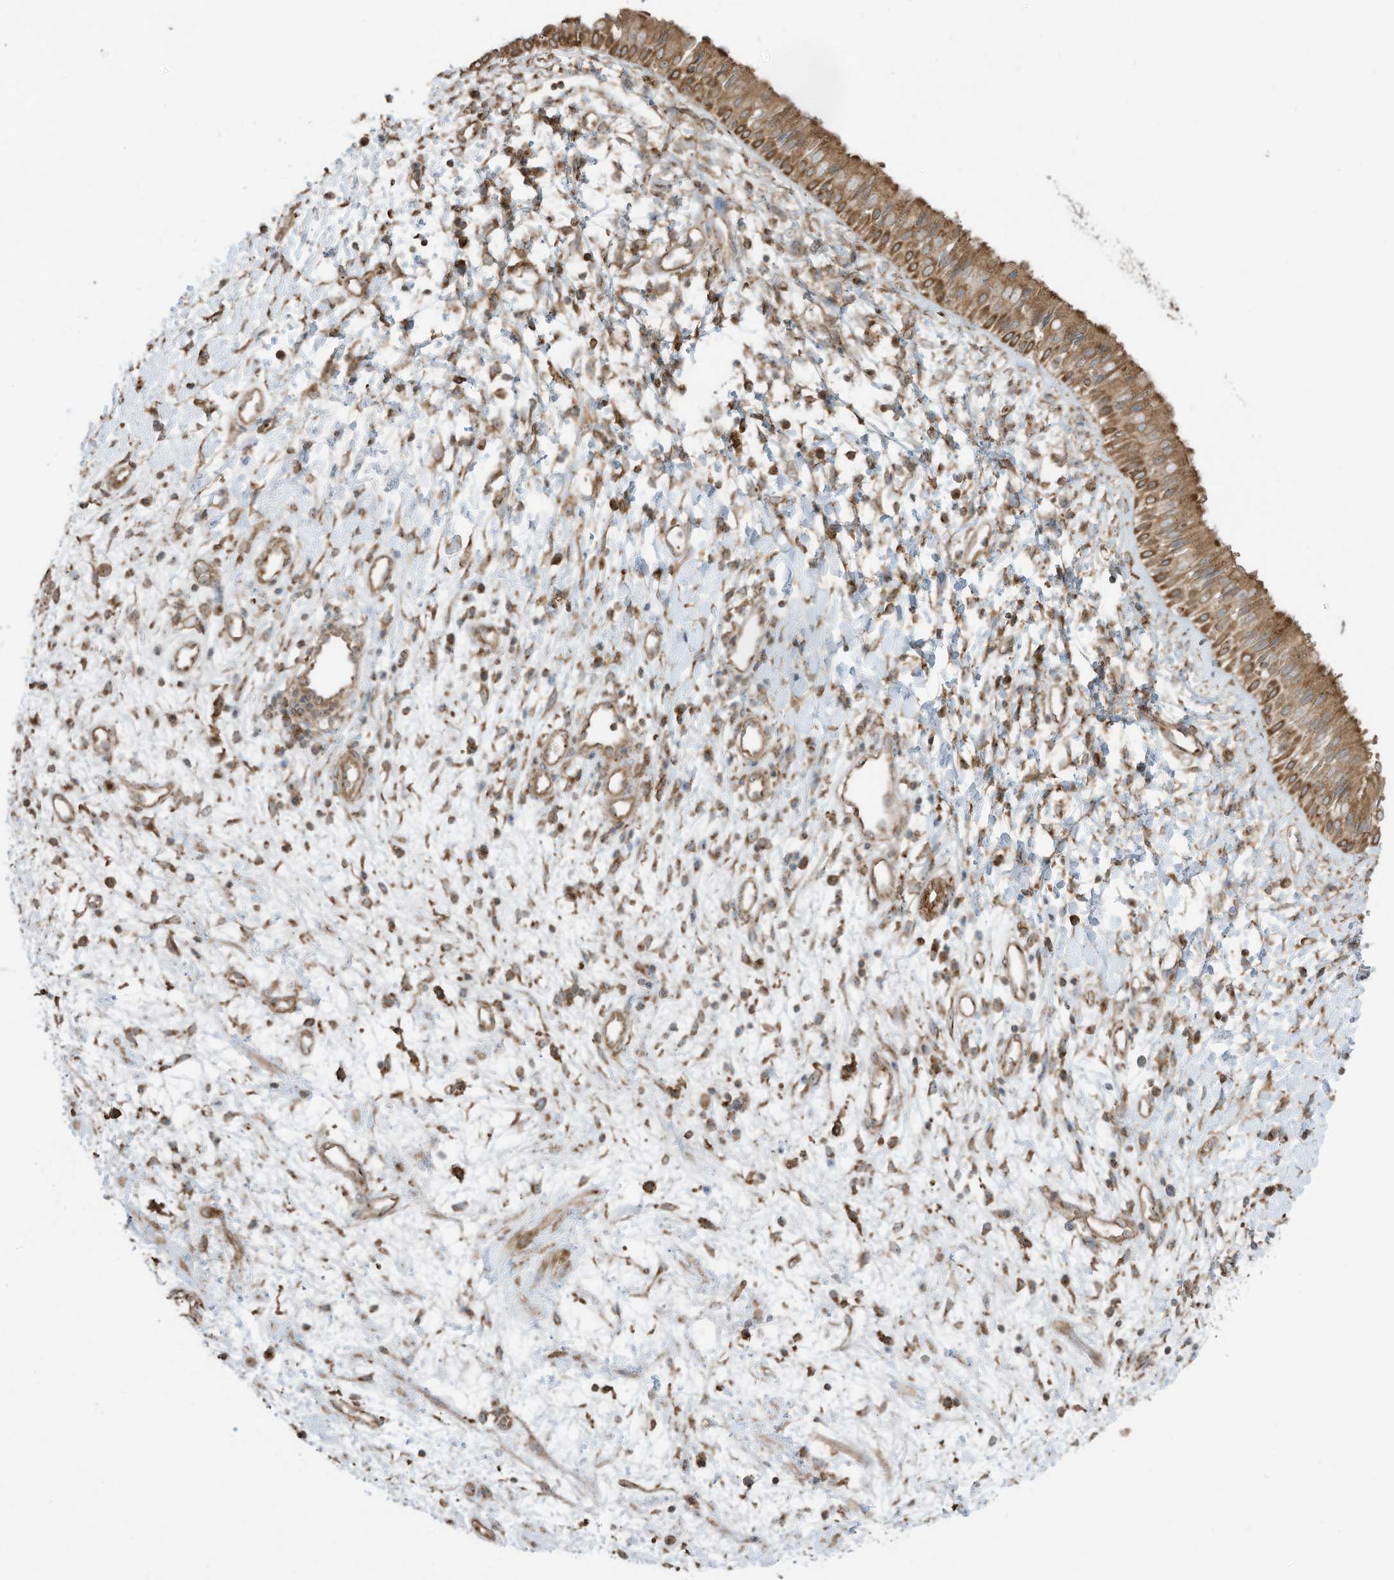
{"staining": {"intensity": "moderate", "quantity": ">75%", "location": "cytoplasmic/membranous"}, "tissue": "nasopharynx", "cell_type": "Respiratory epithelial cells", "image_type": "normal", "snomed": [{"axis": "morphology", "description": "Normal tissue, NOS"}, {"axis": "topography", "description": "Nasopharynx"}], "caption": "A brown stain labels moderate cytoplasmic/membranous staining of a protein in respiratory epithelial cells of normal human nasopharynx.", "gene": "CGAS", "patient": {"sex": "male", "age": 22}}